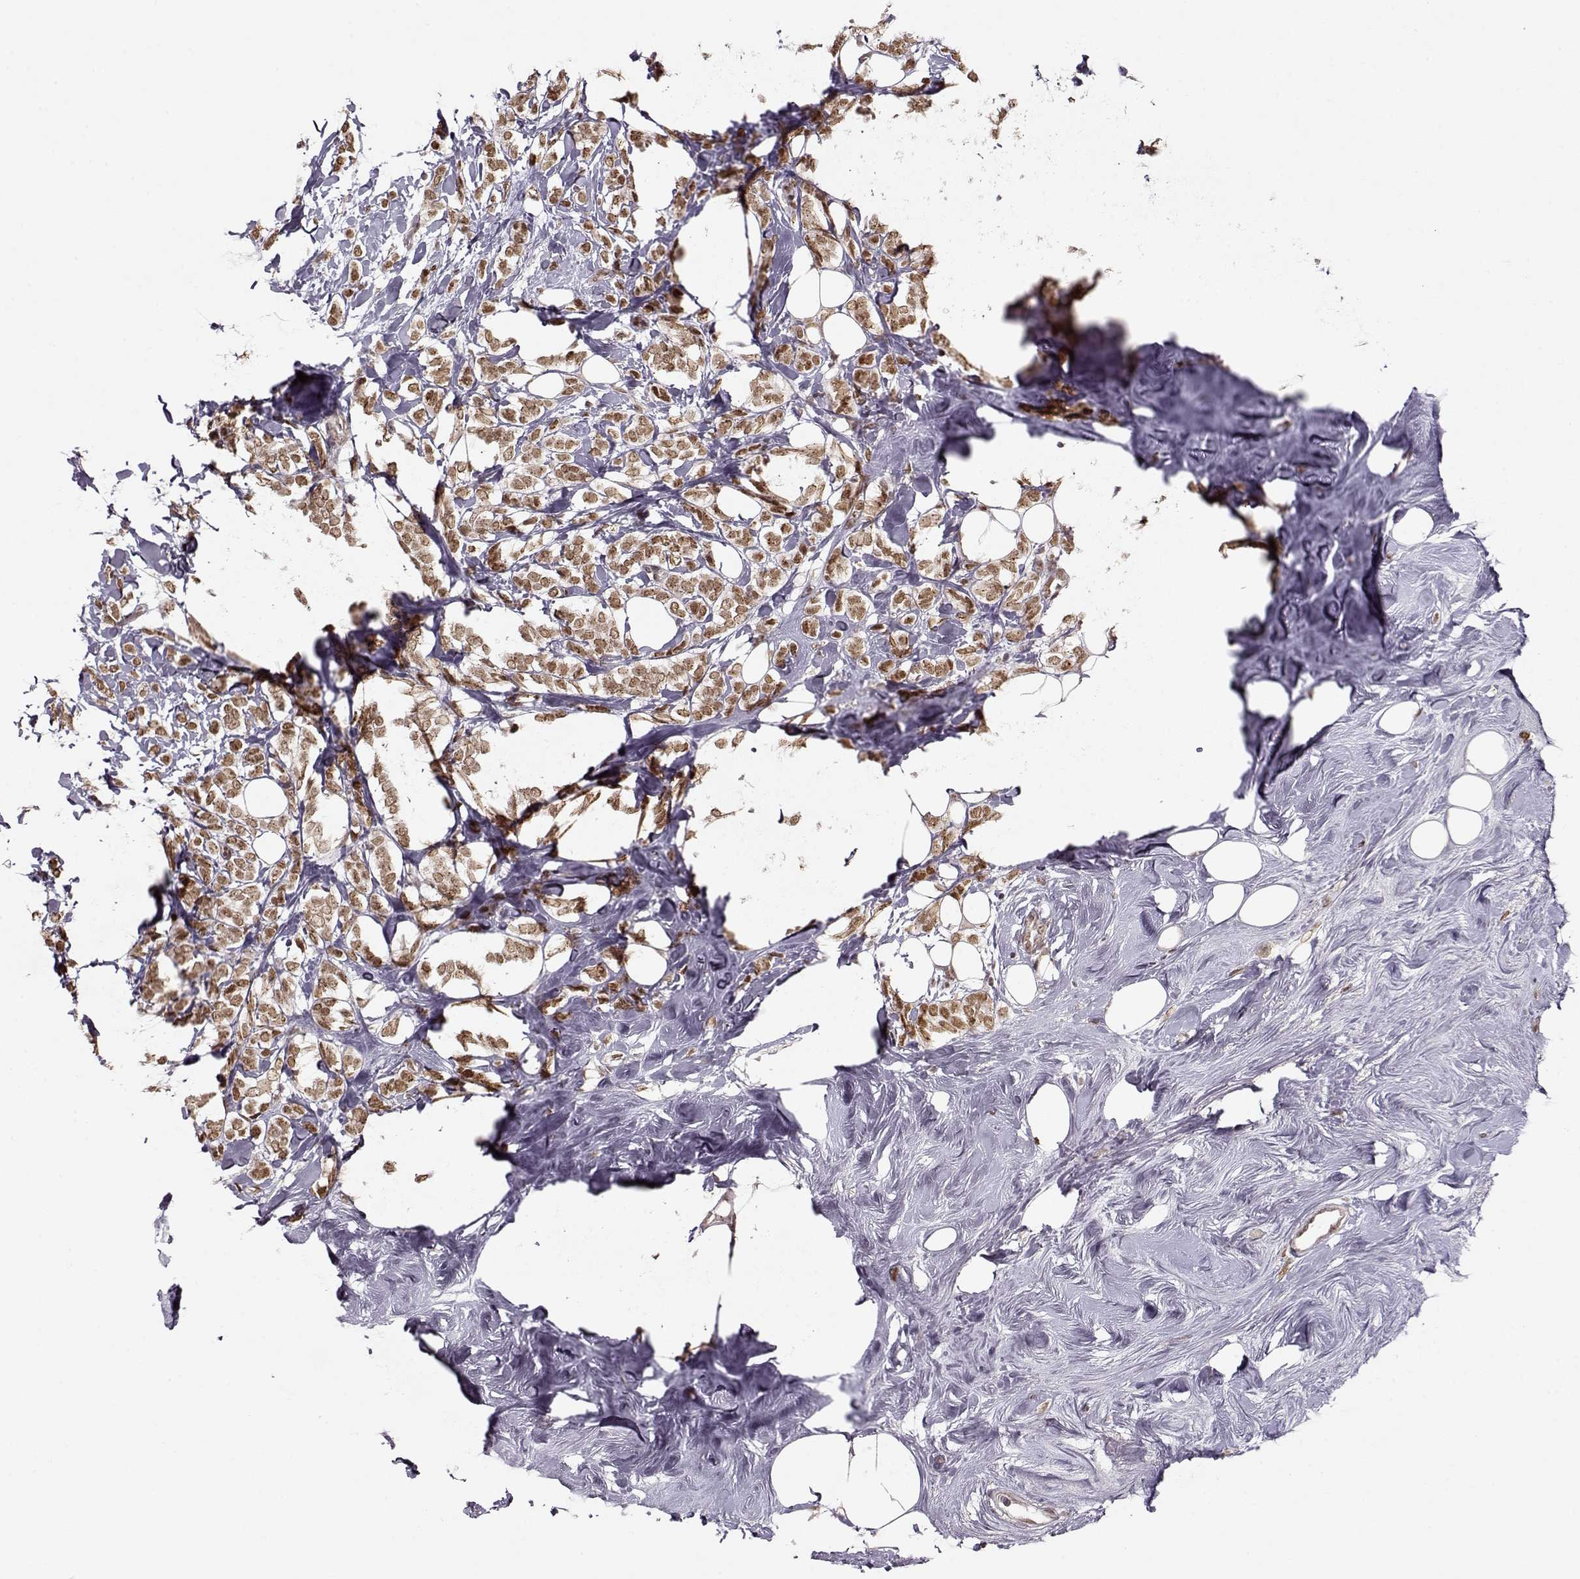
{"staining": {"intensity": "moderate", "quantity": ">75%", "location": "cytoplasmic/membranous"}, "tissue": "breast cancer", "cell_type": "Tumor cells", "image_type": "cancer", "snomed": [{"axis": "morphology", "description": "Lobular carcinoma"}, {"axis": "topography", "description": "Breast"}], "caption": "Human breast lobular carcinoma stained with a brown dye displays moderate cytoplasmic/membranous positive staining in approximately >75% of tumor cells.", "gene": "RAI1", "patient": {"sex": "female", "age": 49}}